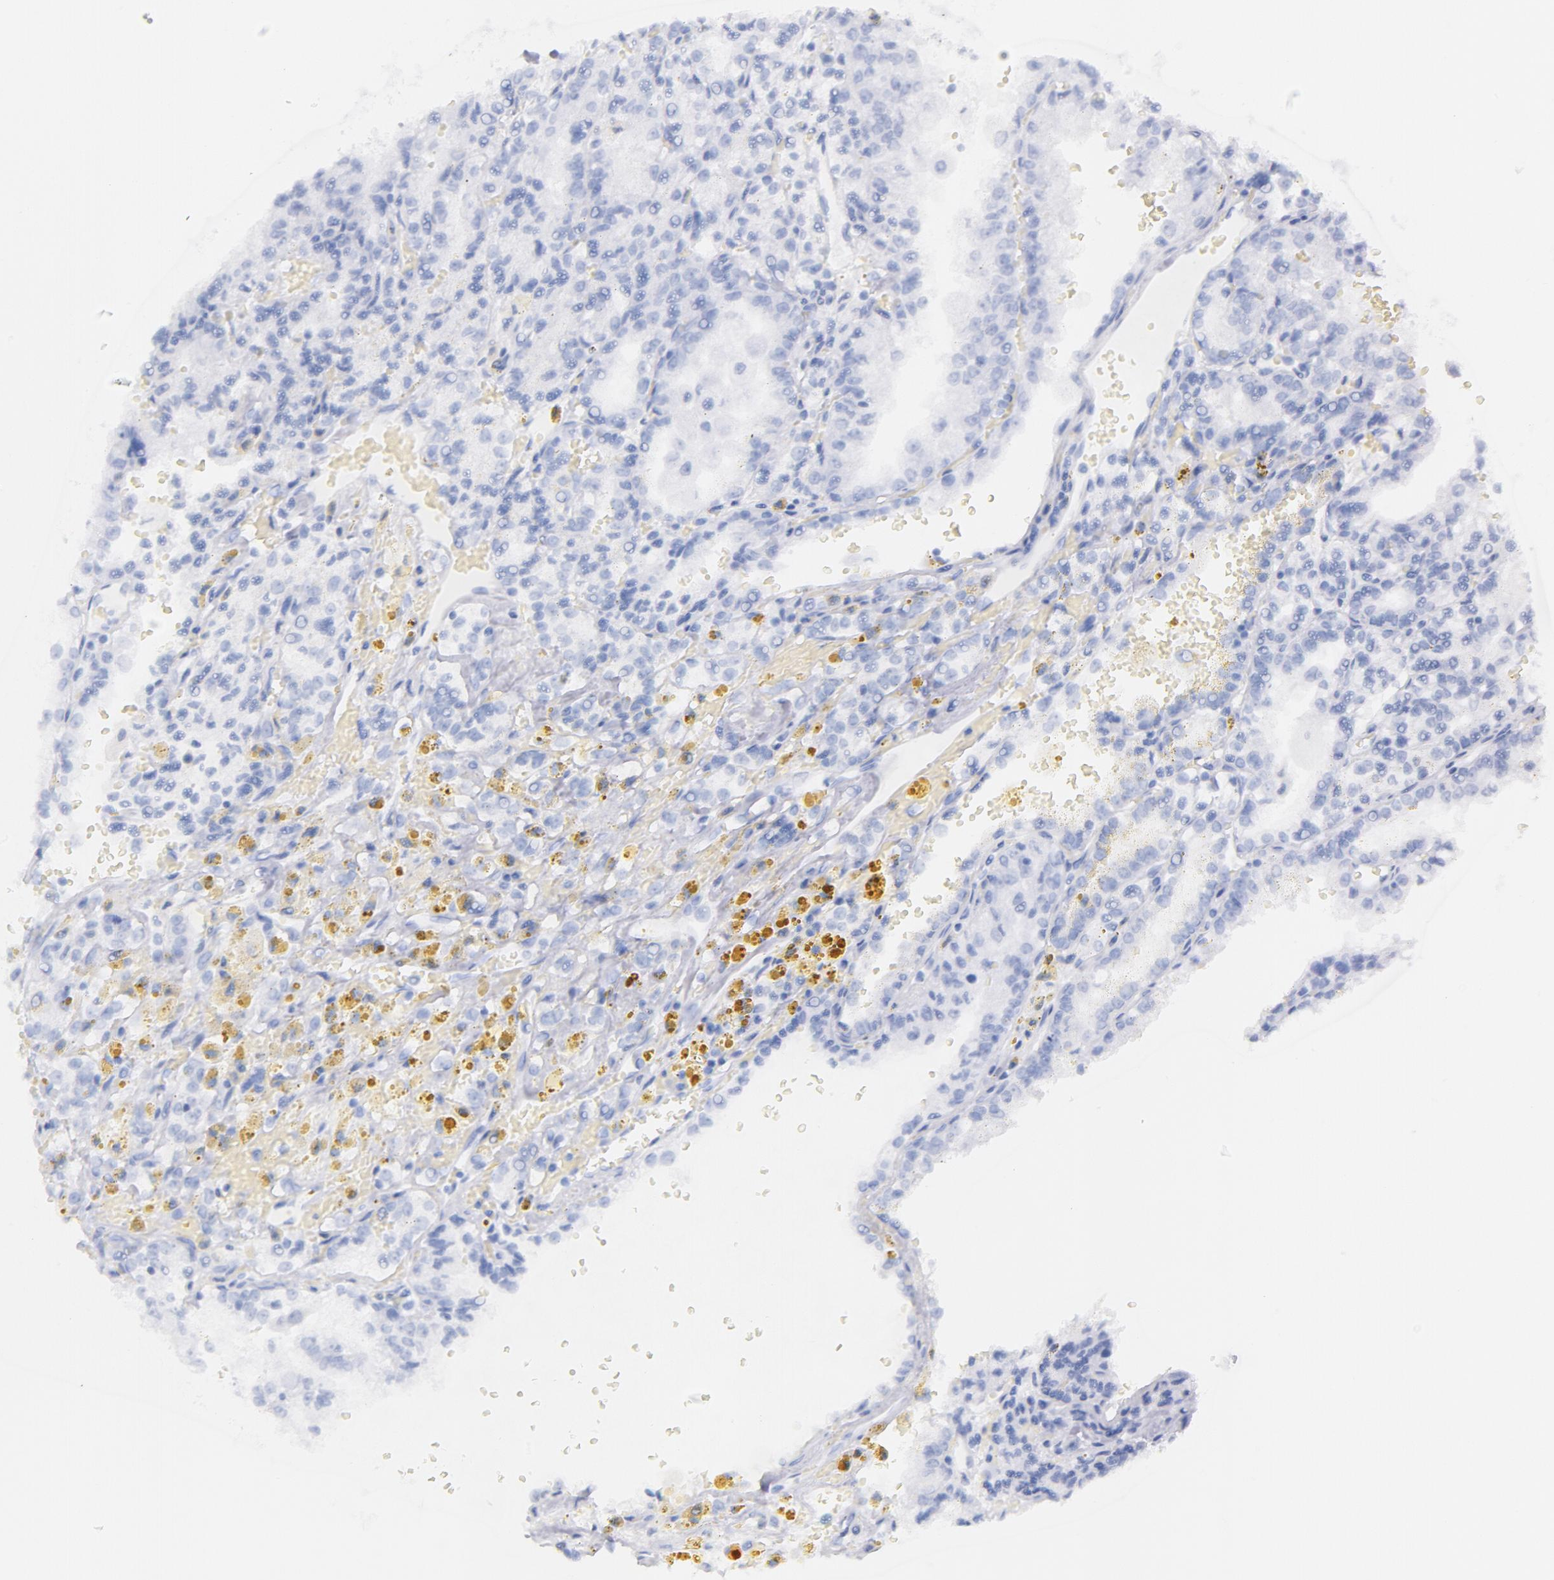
{"staining": {"intensity": "negative", "quantity": "none", "location": "none"}, "tissue": "renal cancer", "cell_type": "Tumor cells", "image_type": "cancer", "snomed": [{"axis": "morphology", "description": "Adenocarcinoma, NOS"}, {"axis": "topography", "description": "Kidney"}], "caption": "Immunohistochemistry (IHC) of human renal adenocarcinoma displays no expression in tumor cells.", "gene": "CD44", "patient": {"sex": "female", "age": 56}}